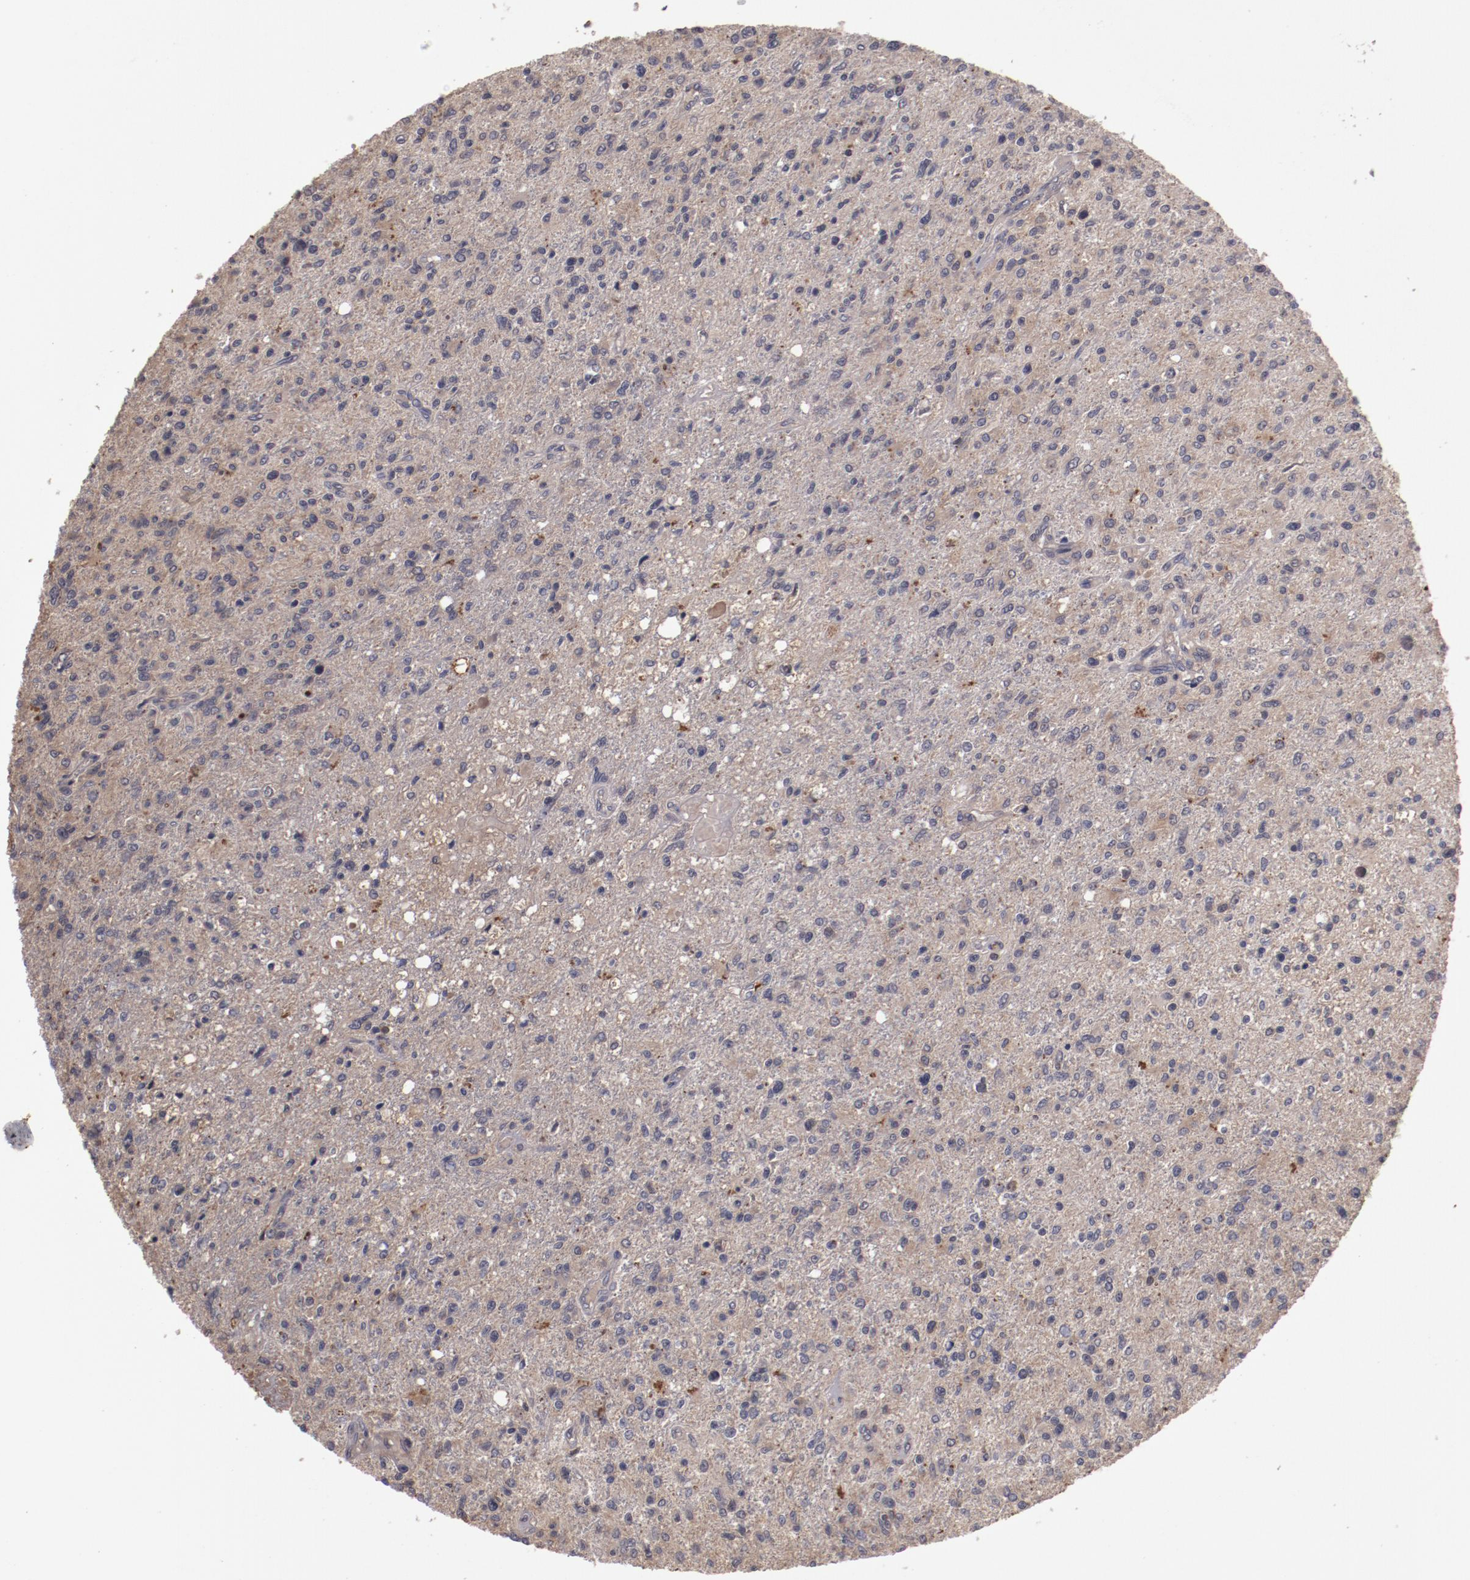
{"staining": {"intensity": "weak", "quantity": "25%-75%", "location": "cytoplasmic/membranous"}, "tissue": "glioma", "cell_type": "Tumor cells", "image_type": "cancer", "snomed": [{"axis": "morphology", "description": "Glioma, malignant, High grade"}, {"axis": "topography", "description": "Cerebral cortex"}], "caption": "Immunohistochemistry (IHC) (DAB) staining of glioma shows weak cytoplasmic/membranous protein positivity in about 25%-75% of tumor cells. (IHC, brightfield microscopy, high magnification).", "gene": "CP", "patient": {"sex": "male", "age": 76}}